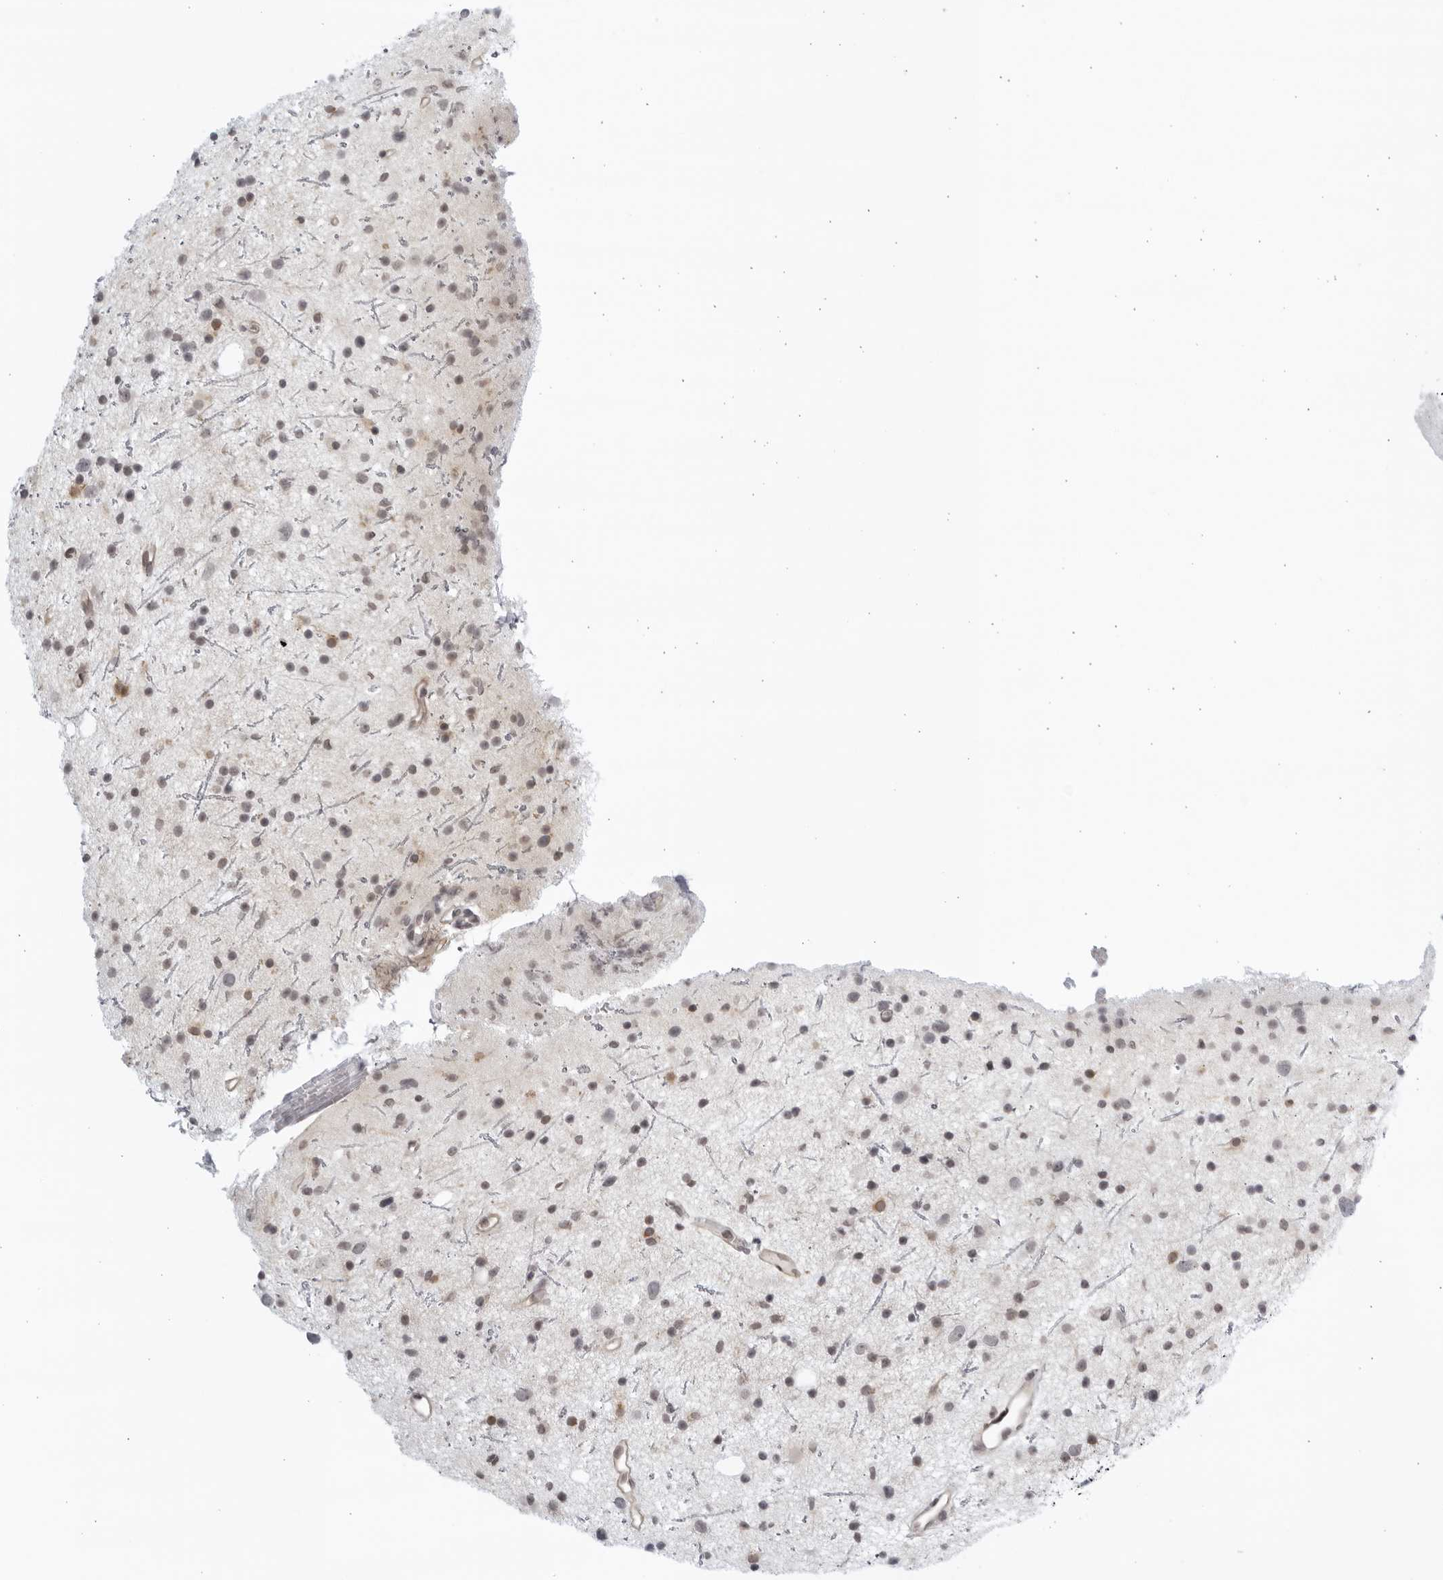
{"staining": {"intensity": "weak", "quantity": "25%-75%", "location": "nuclear"}, "tissue": "glioma", "cell_type": "Tumor cells", "image_type": "cancer", "snomed": [{"axis": "morphology", "description": "Glioma, malignant, Low grade"}, {"axis": "topography", "description": "Cerebral cortex"}], "caption": "Low-grade glioma (malignant) was stained to show a protein in brown. There is low levels of weak nuclear staining in approximately 25%-75% of tumor cells. The staining was performed using DAB (3,3'-diaminobenzidine) to visualize the protein expression in brown, while the nuclei were stained in blue with hematoxylin (Magnification: 20x).", "gene": "SERTAD4", "patient": {"sex": "female", "age": 39}}